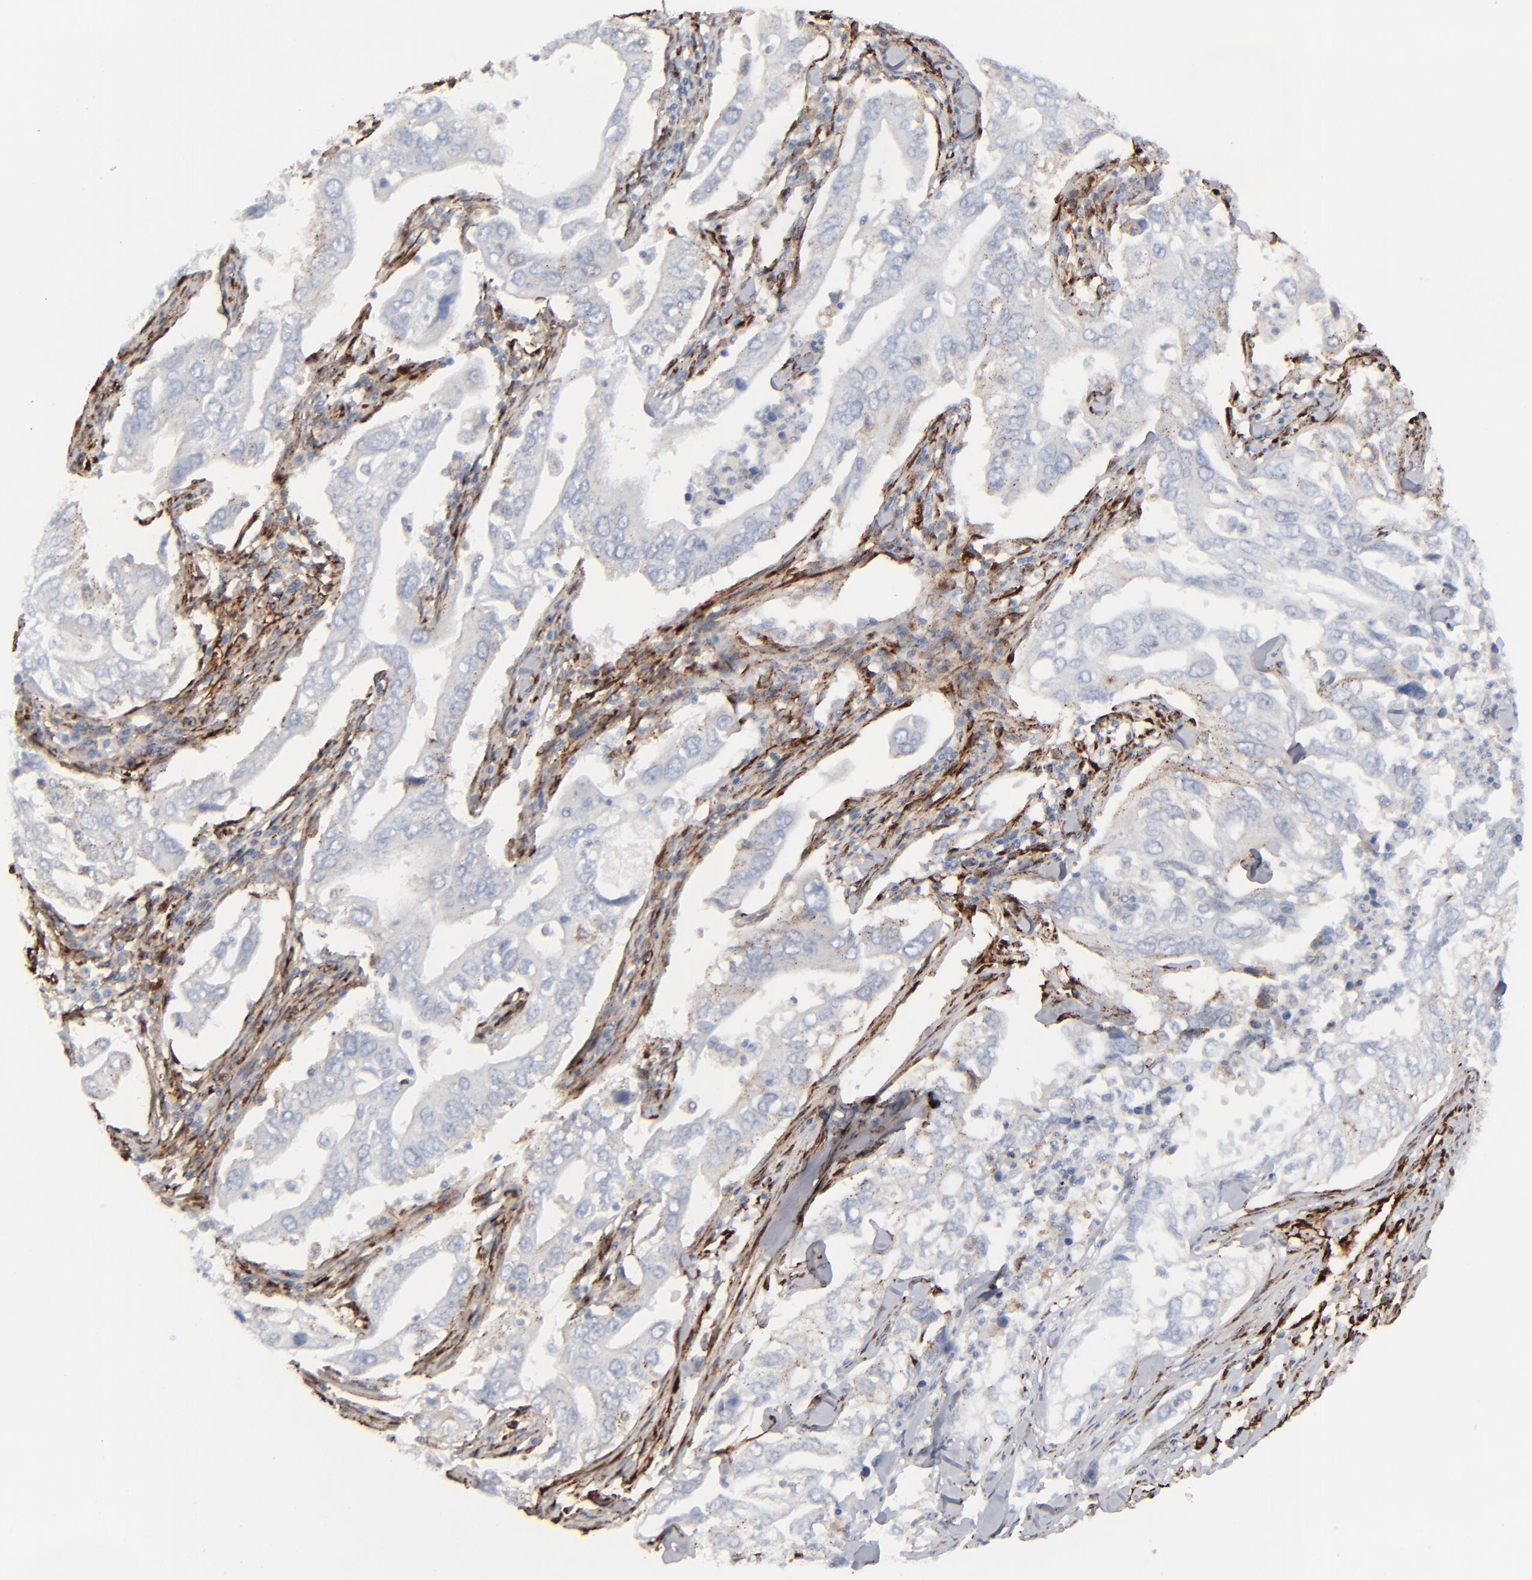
{"staining": {"intensity": "negative", "quantity": "none", "location": "none"}, "tissue": "lung cancer", "cell_type": "Tumor cells", "image_type": "cancer", "snomed": [{"axis": "morphology", "description": "Adenocarcinoma, NOS"}, {"axis": "topography", "description": "Lung"}], "caption": "Immunohistochemistry (IHC) of human lung cancer reveals no positivity in tumor cells.", "gene": "SPARC", "patient": {"sex": "male", "age": 48}}